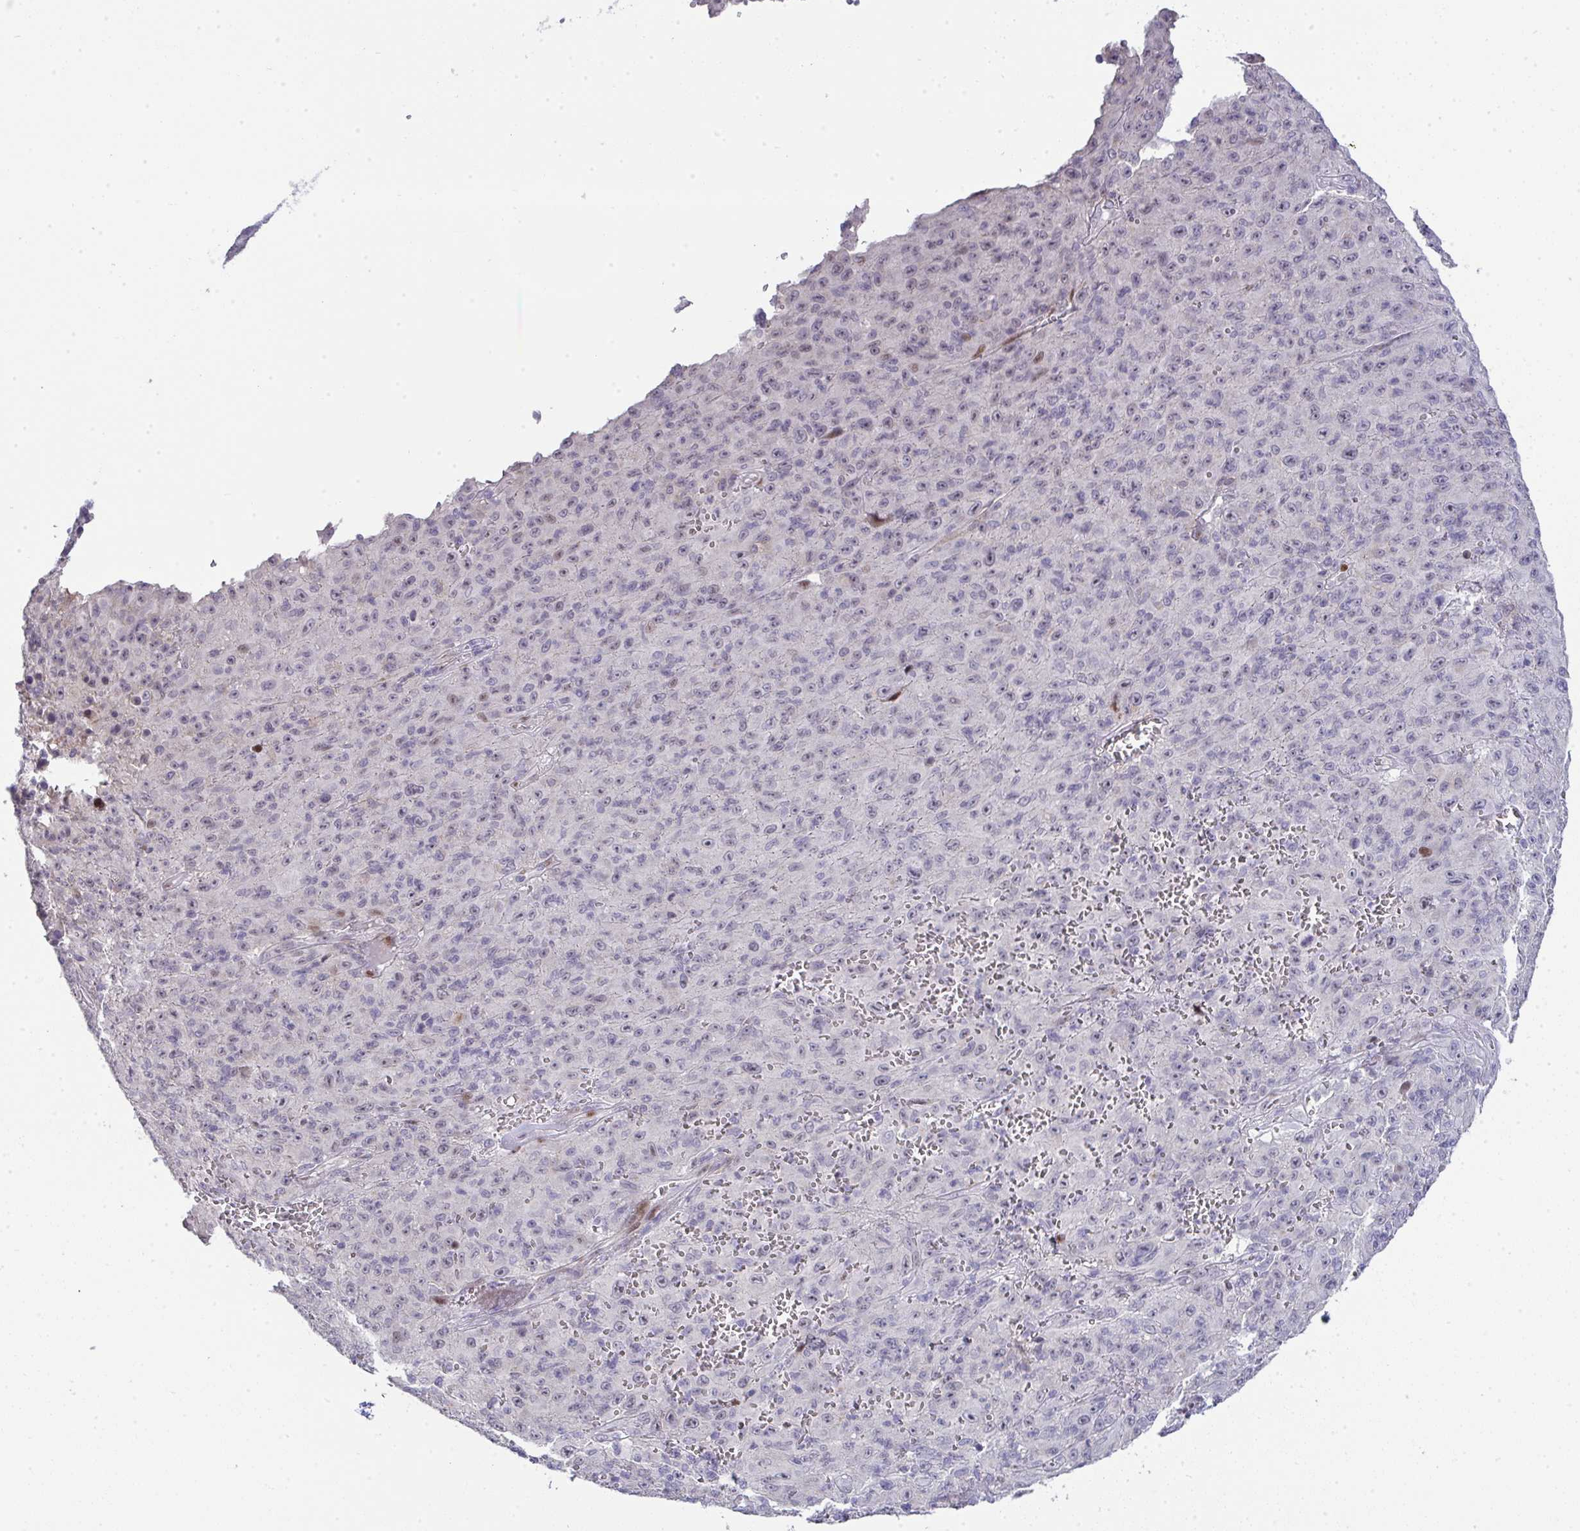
{"staining": {"intensity": "negative", "quantity": "none", "location": "none"}, "tissue": "melanoma", "cell_type": "Tumor cells", "image_type": "cancer", "snomed": [{"axis": "morphology", "description": "Malignant melanoma, NOS"}, {"axis": "topography", "description": "Skin"}], "caption": "Tumor cells show no significant protein positivity in melanoma.", "gene": "GALNT16", "patient": {"sex": "male", "age": 46}}